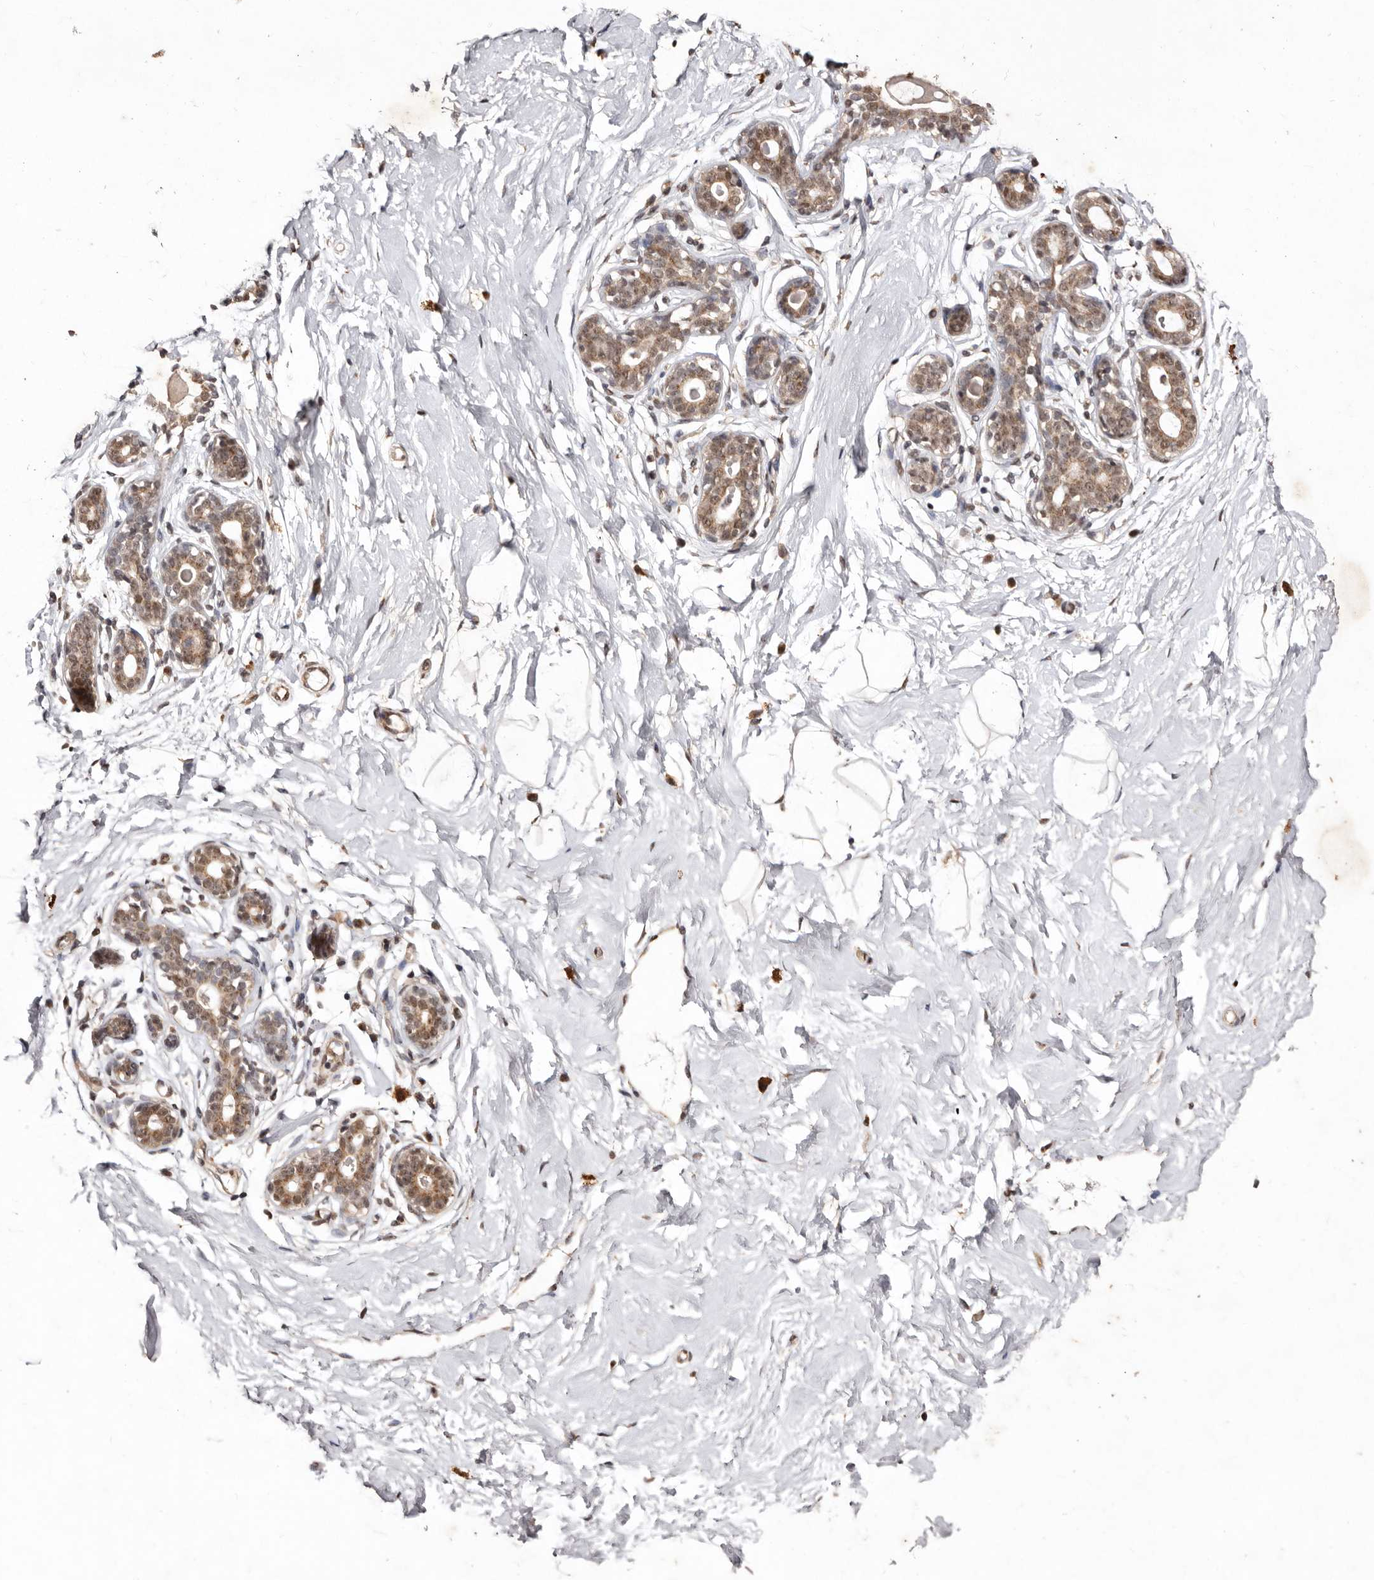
{"staining": {"intensity": "moderate", "quantity": ">75%", "location": "cytoplasmic/membranous,nuclear"}, "tissue": "breast", "cell_type": "Adipocytes", "image_type": "normal", "snomed": [{"axis": "morphology", "description": "Normal tissue, NOS"}, {"axis": "morphology", "description": "Adenoma, NOS"}, {"axis": "topography", "description": "Breast"}], "caption": "High-magnification brightfield microscopy of normal breast stained with DAB (3,3'-diaminobenzidine) (brown) and counterstained with hematoxylin (blue). adipocytes exhibit moderate cytoplasmic/membranous,nuclear staining is present in about>75% of cells.", "gene": "NOTCH1", "patient": {"sex": "female", "age": 23}}